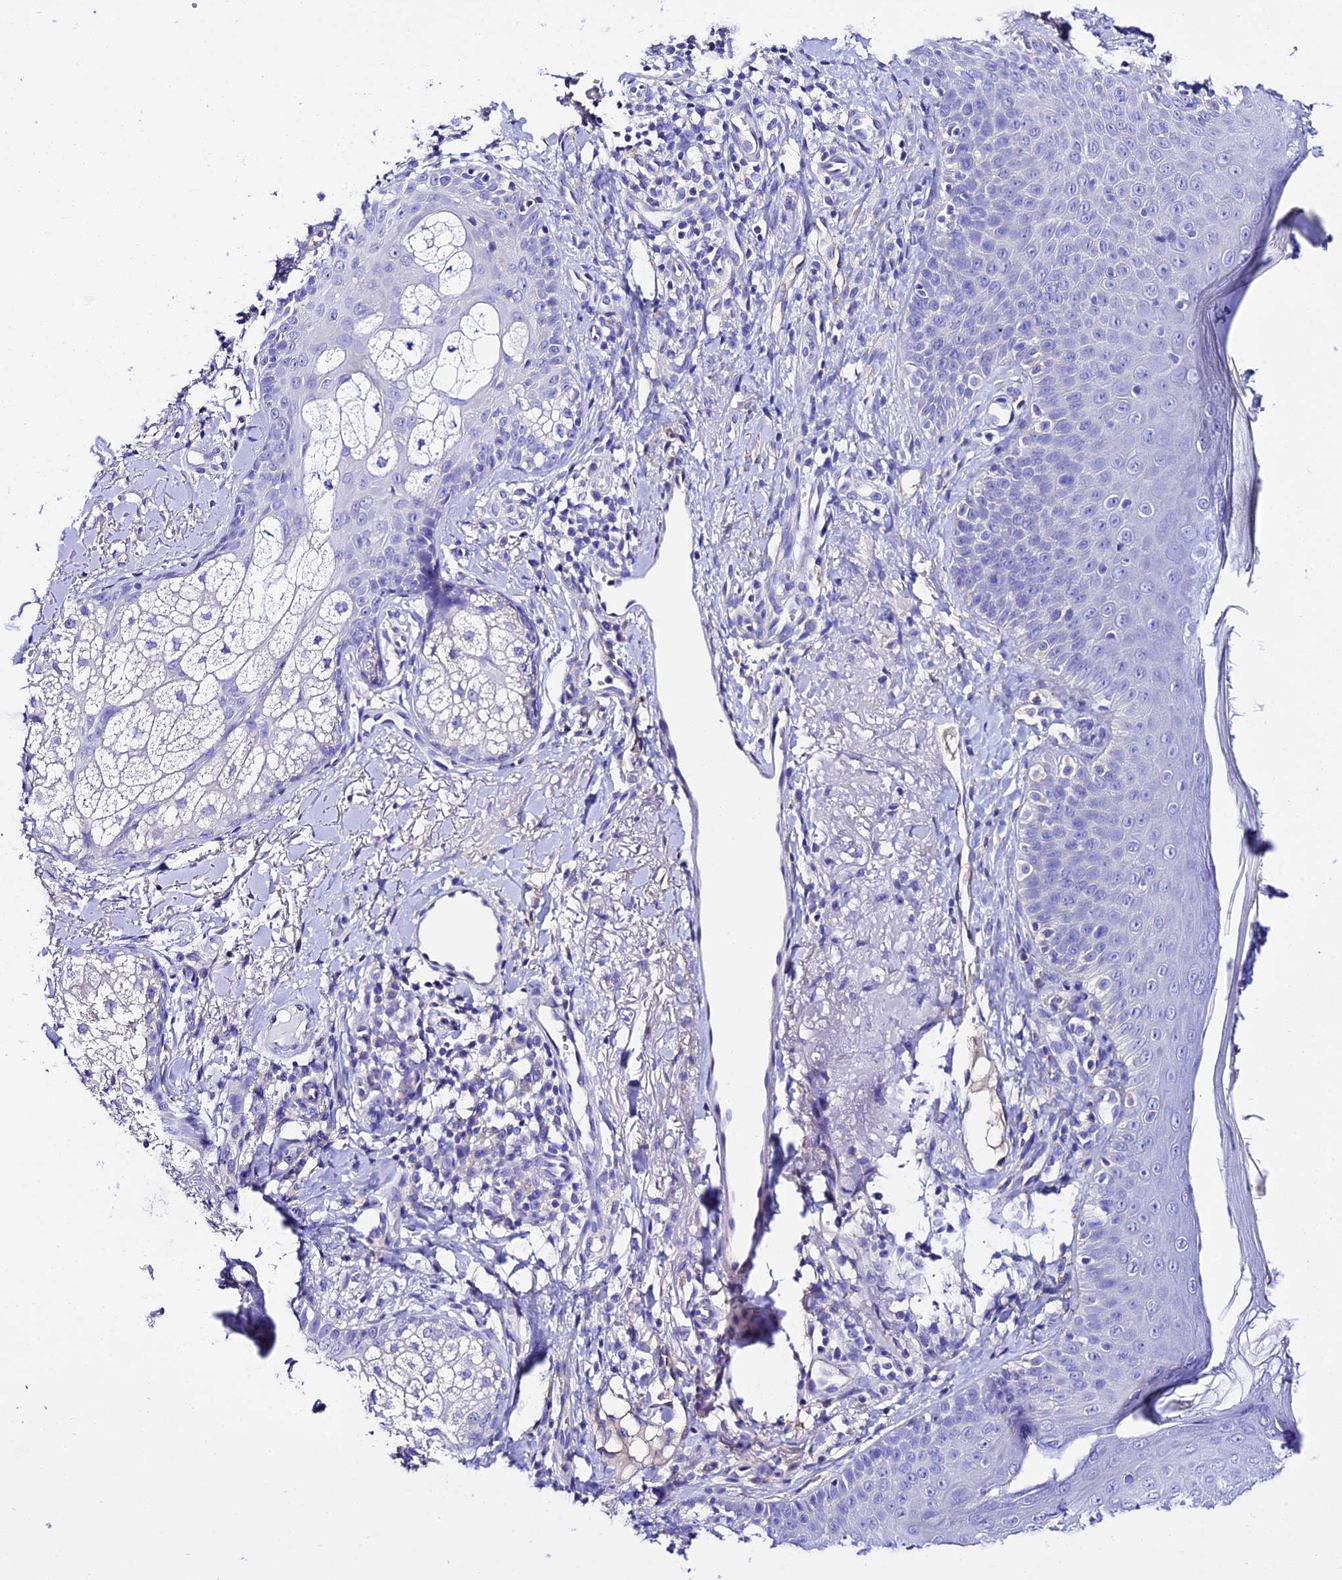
{"staining": {"intensity": "negative", "quantity": "none", "location": "none"}, "tissue": "skin", "cell_type": "Fibroblasts", "image_type": "normal", "snomed": [{"axis": "morphology", "description": "Normal tissue, NOS"}, {"axis": "topography", "description": "Skin"}], "caption": "This is an IHC image of unremarkable human skin. There is no staining in fibroblasts.", "gene": "TMEM117", "patient": {"sex": "male", "age": 57}}